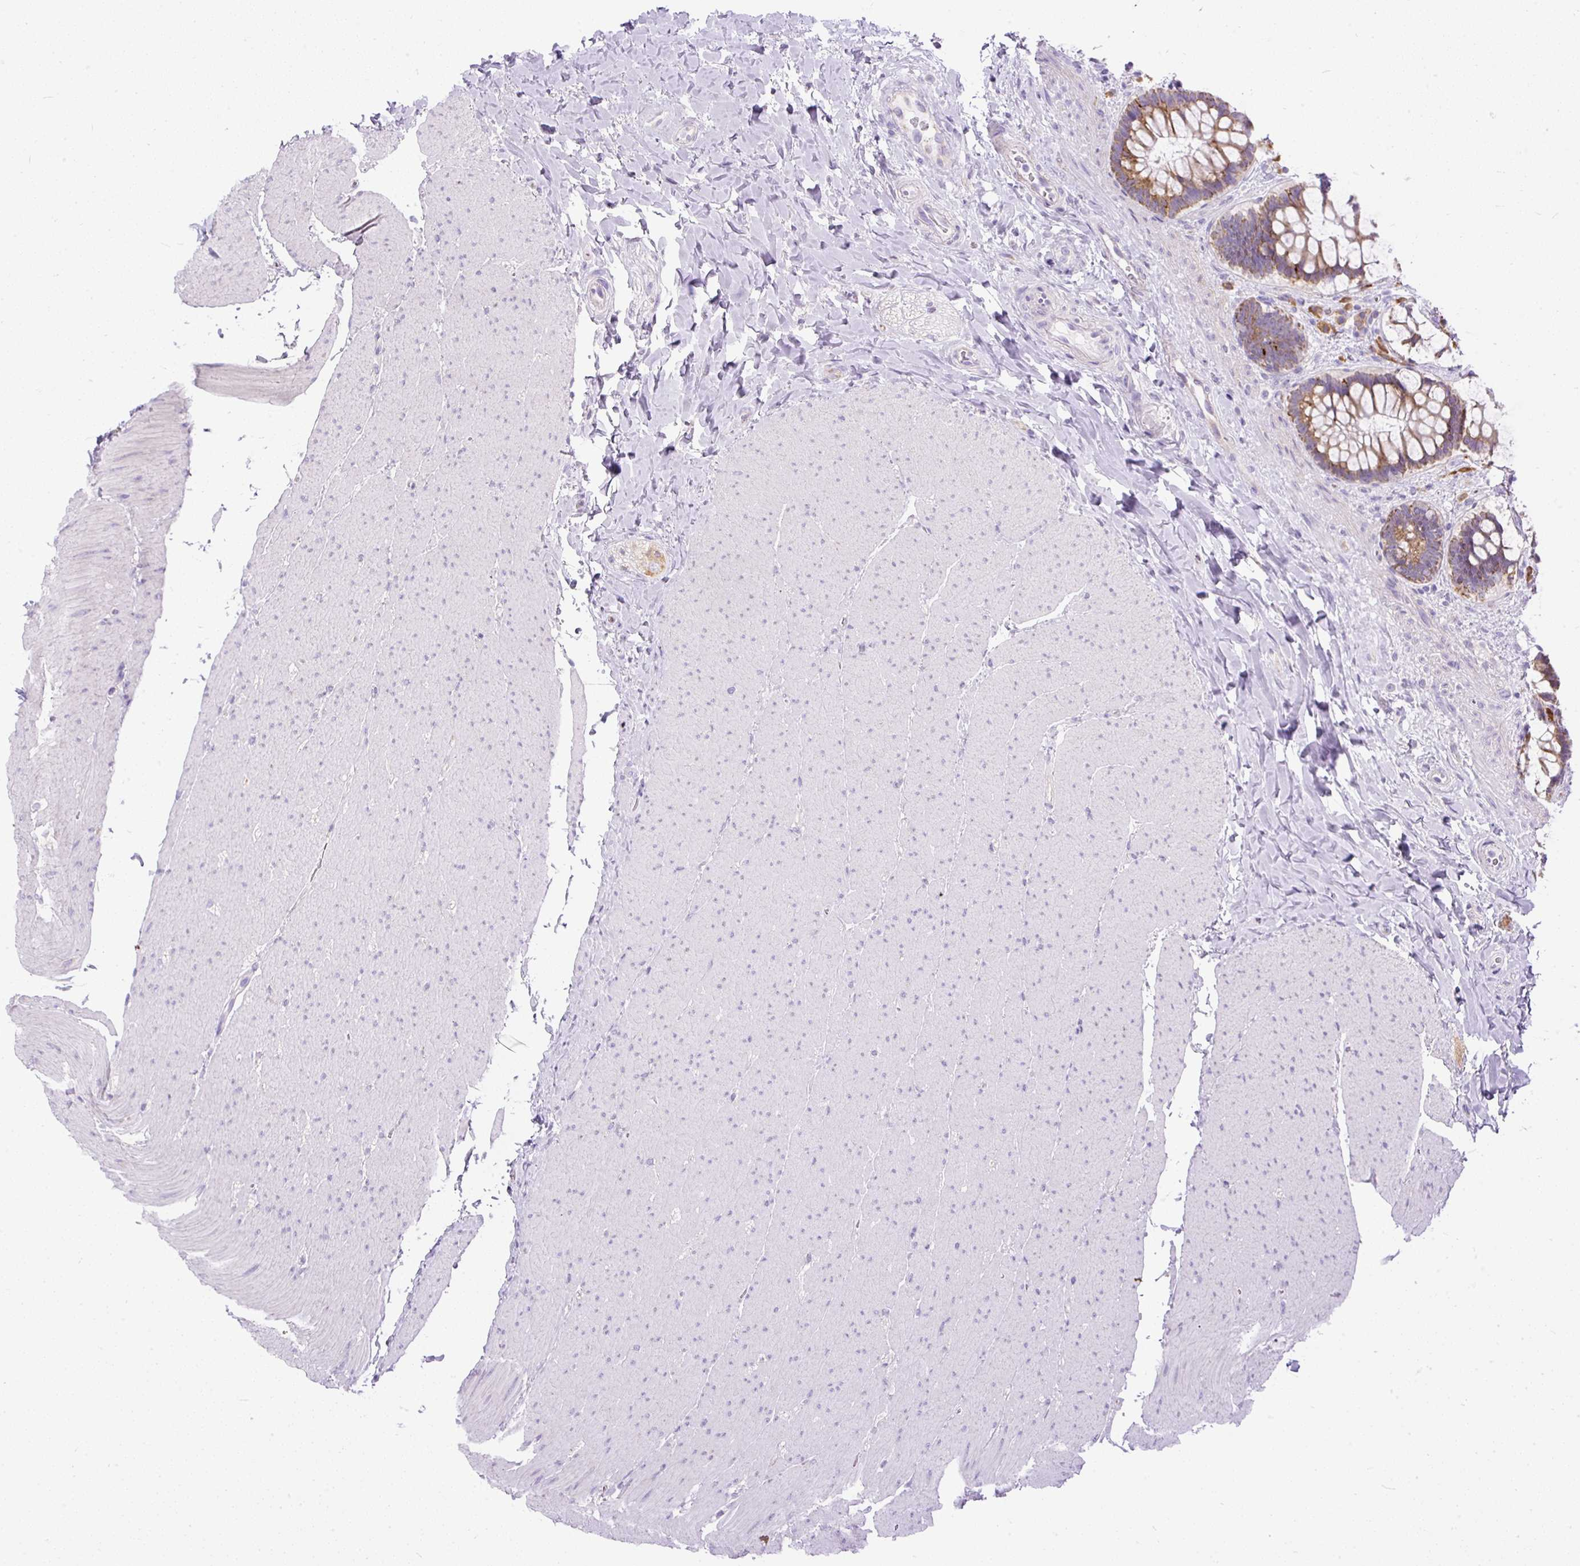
{"staining": {"intensity": "moderate", "quantity": ">75%", "location": "cytoplasmic/membranous"}, "tissue": "rectum", "cell_type": "Glandular cells", "image_type": "normal", "snomed": [{"axis": "morphology", "description": "Normal tissue, NOS"}, {"axis": "topography", "description": "Rectum"}], "caption": "Immunohistochemistry (IHC) of normal human rectum shows medium levels of moderate cytoplasmic/membranous positivity in about >75% of glandular cells.", "gene": "SYBU", "patient": {"sex": "female", "age": 58}}